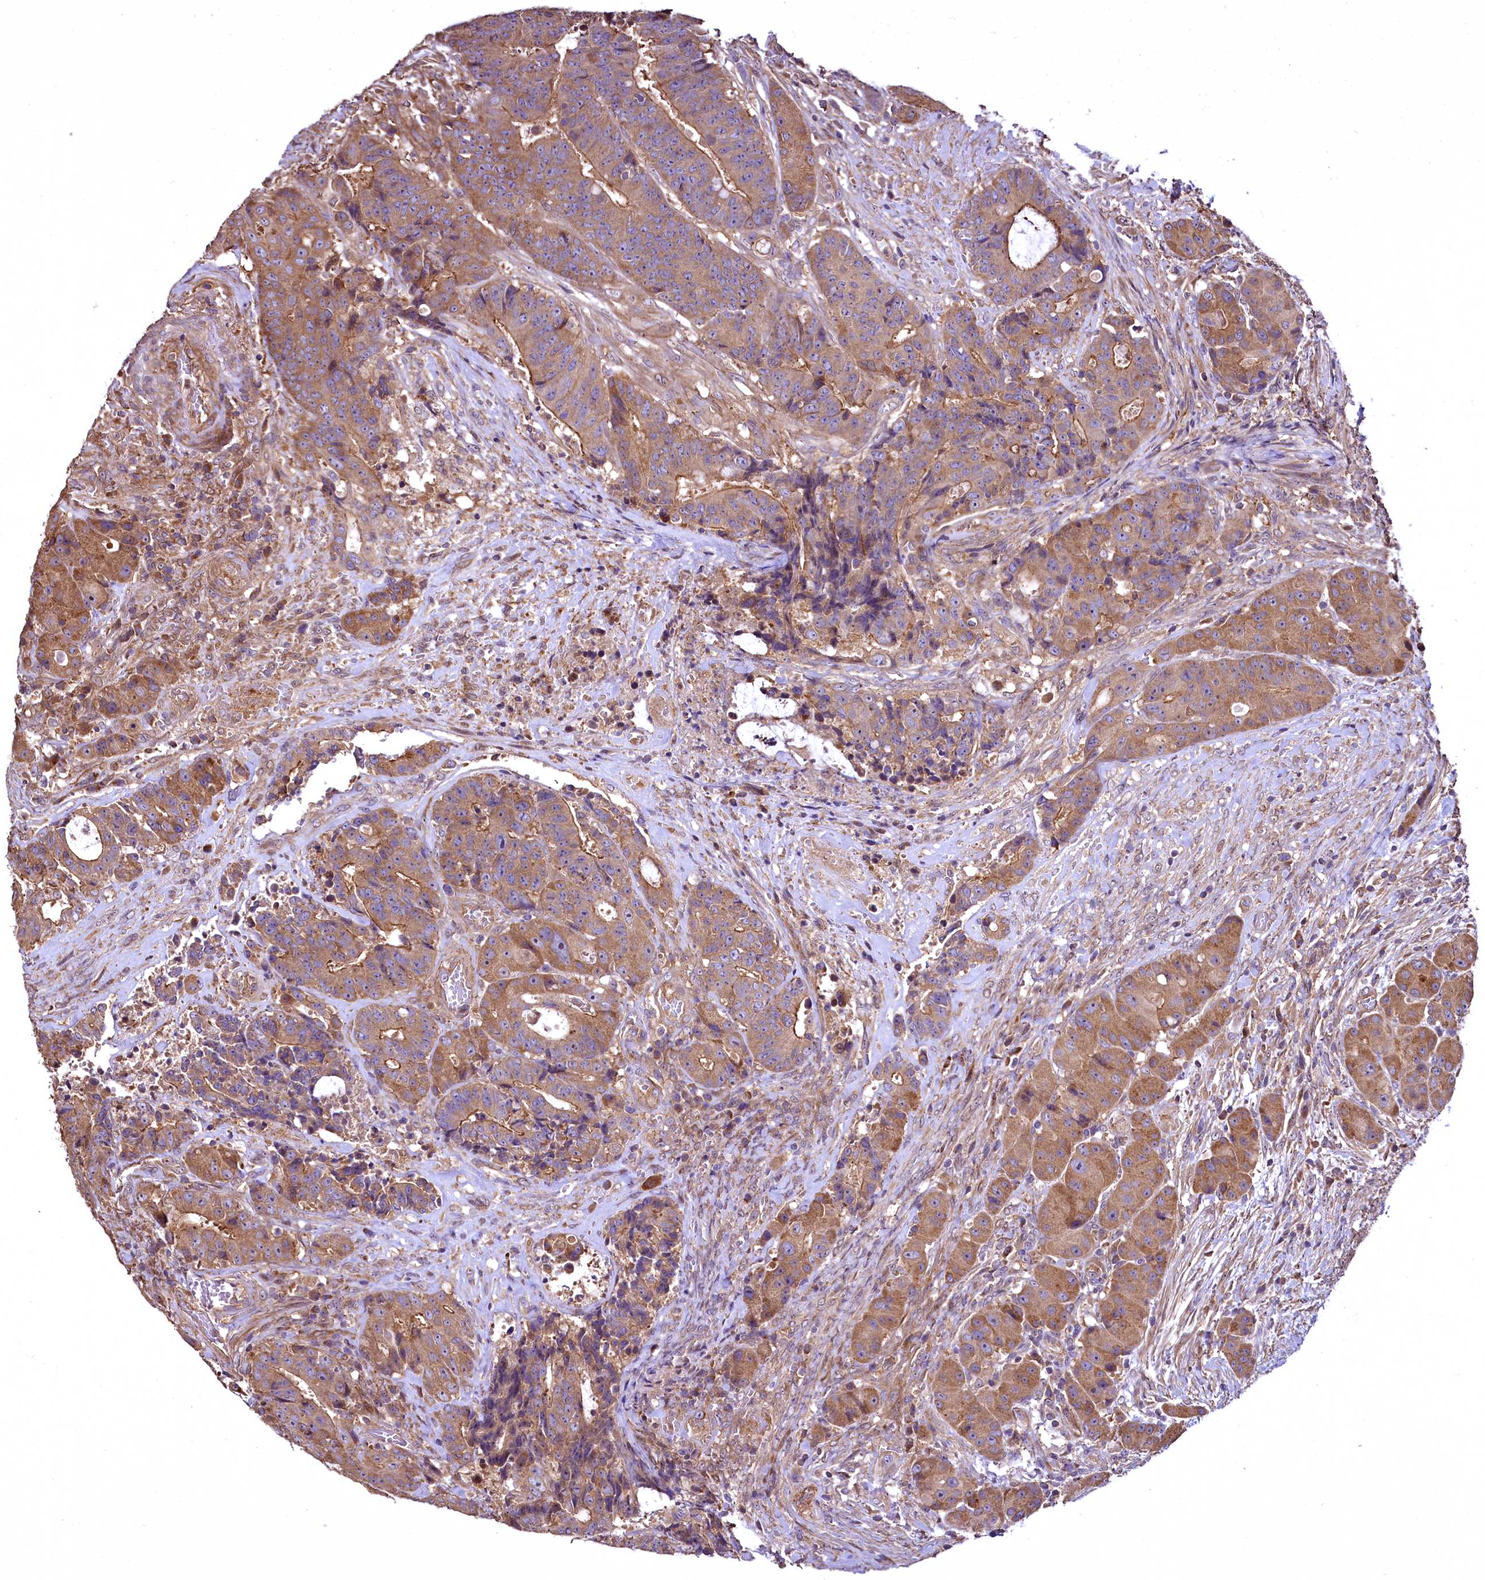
{"staining": {"intensity": "moderate", "quantity": ">75%", "location": "cytoplasmic/membranous"}, "tissue": "colorectal cancer", "cell_type": "Tumor cells", "image_type": "cancer", "snomed": [{"axis": "morphology", "description": "Adenocarcinoma, NOS"}, {"axis": "topography", "description": "Rectum"}], "caption": "Immunohistochemistry staining of colorectal cancer, which exhibits medium levels of moderate cytoplasmic/membranous staining in about >75% of tumor cells indicating moderate cytoplasmic/membranous protein expression. The staining was performed using DAB (brown) for protein detection and nuclei were counterstained in hematoxylin (blue).", "gene": "TBCEL", "patient": {"sex": "male", "age": 69}}